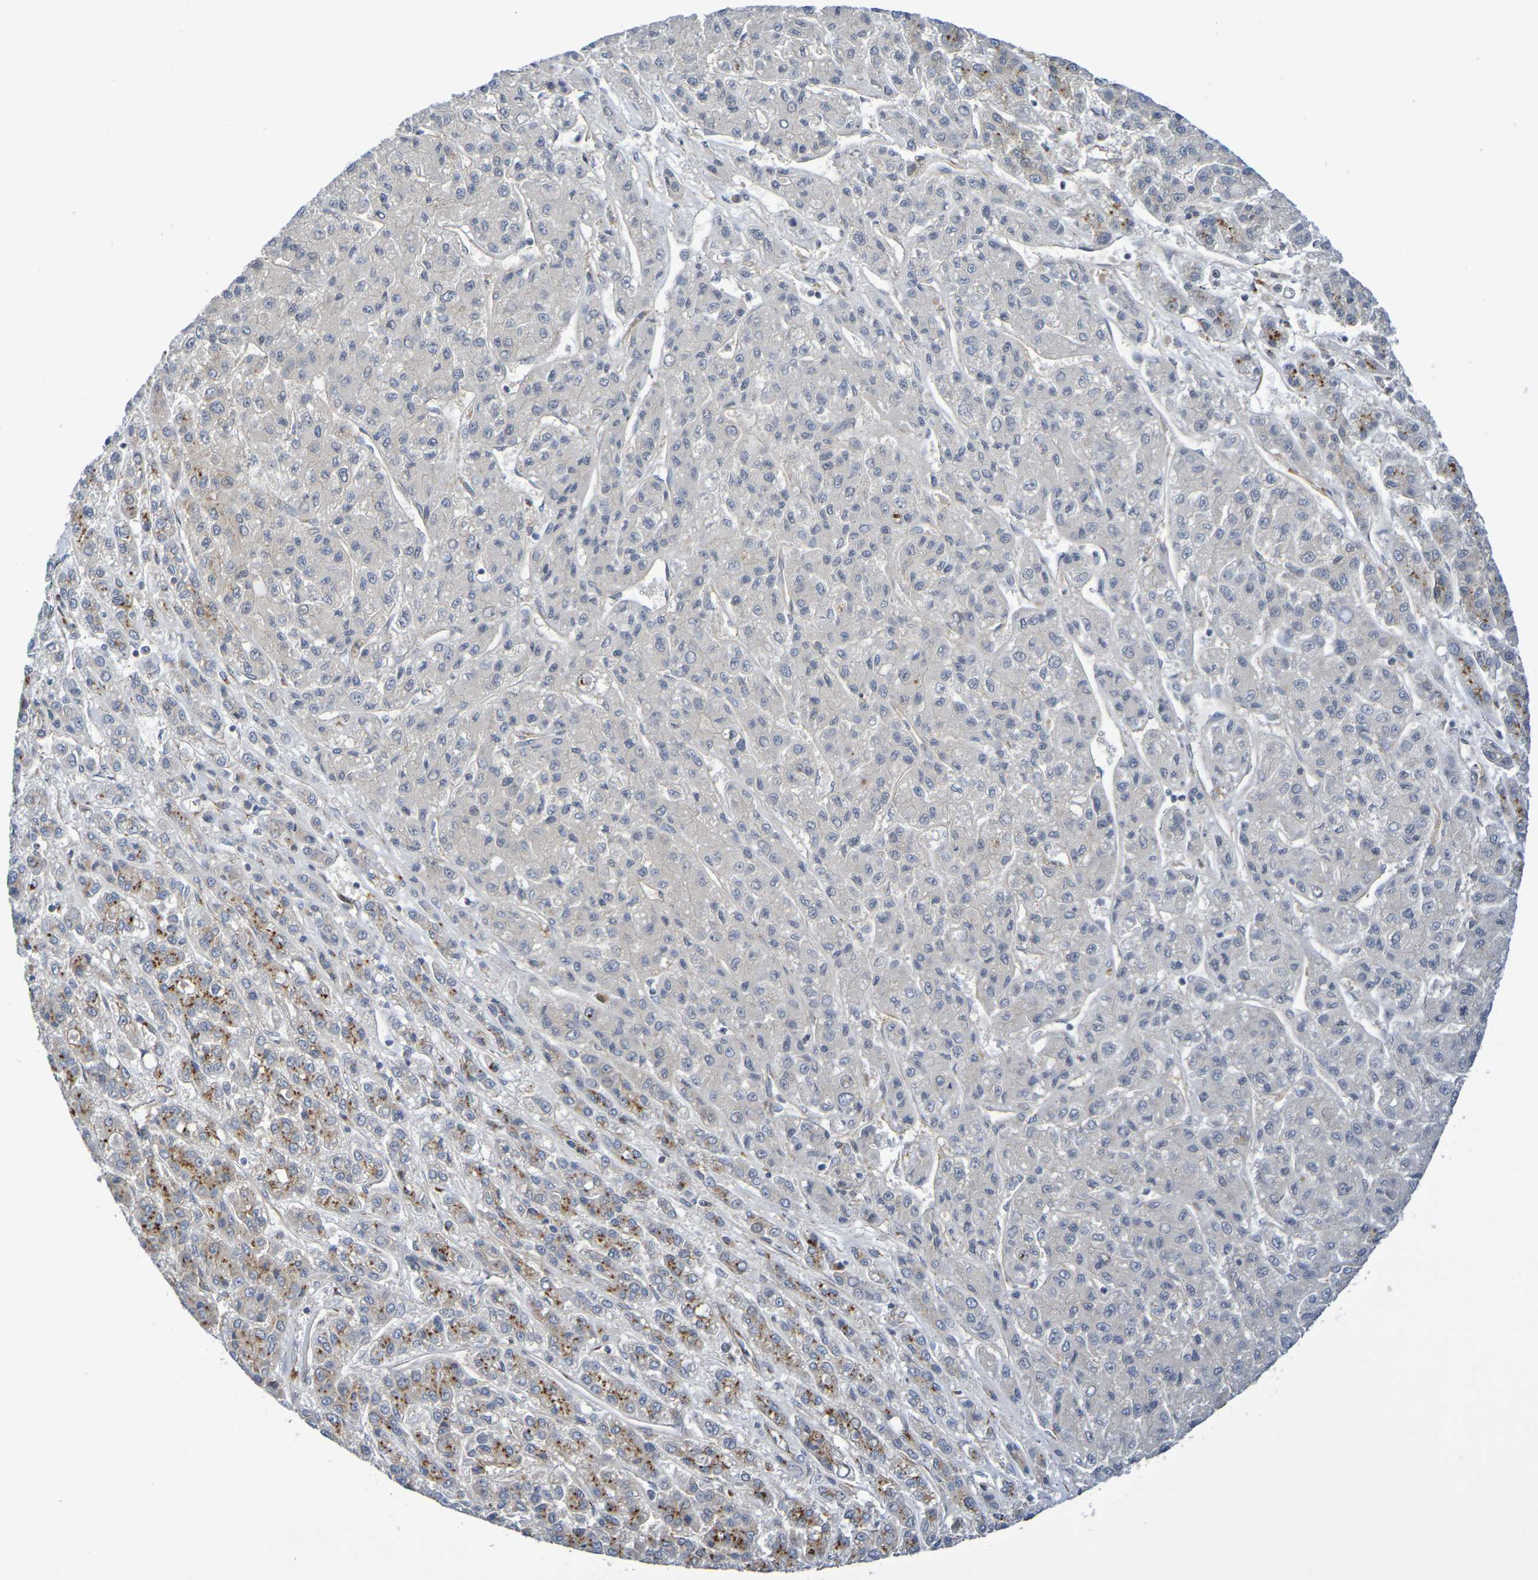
{"staining": {"intensity": "moderate", "quantity": "25%-75%", "location": "cytoplasmic/membranous"}, "tissue": "liver cancer", "cell_type": "Tumor cells", "image_type": "cancer", "snomed": [{"axis": "morphology", "description": "Carcinoma, Hepatocellular, NOS"}, {"axis": "topography", "description": "Liver"}], "caption": "Protein staining of liver cancer (hepatocellular carcinoma) tissue demonstrates moderate cytoplasmic/membranous staining in about 25%-75% of tumor cells.", "gene": "DCP2", "patient": {"sex": "male", "age": 70}}